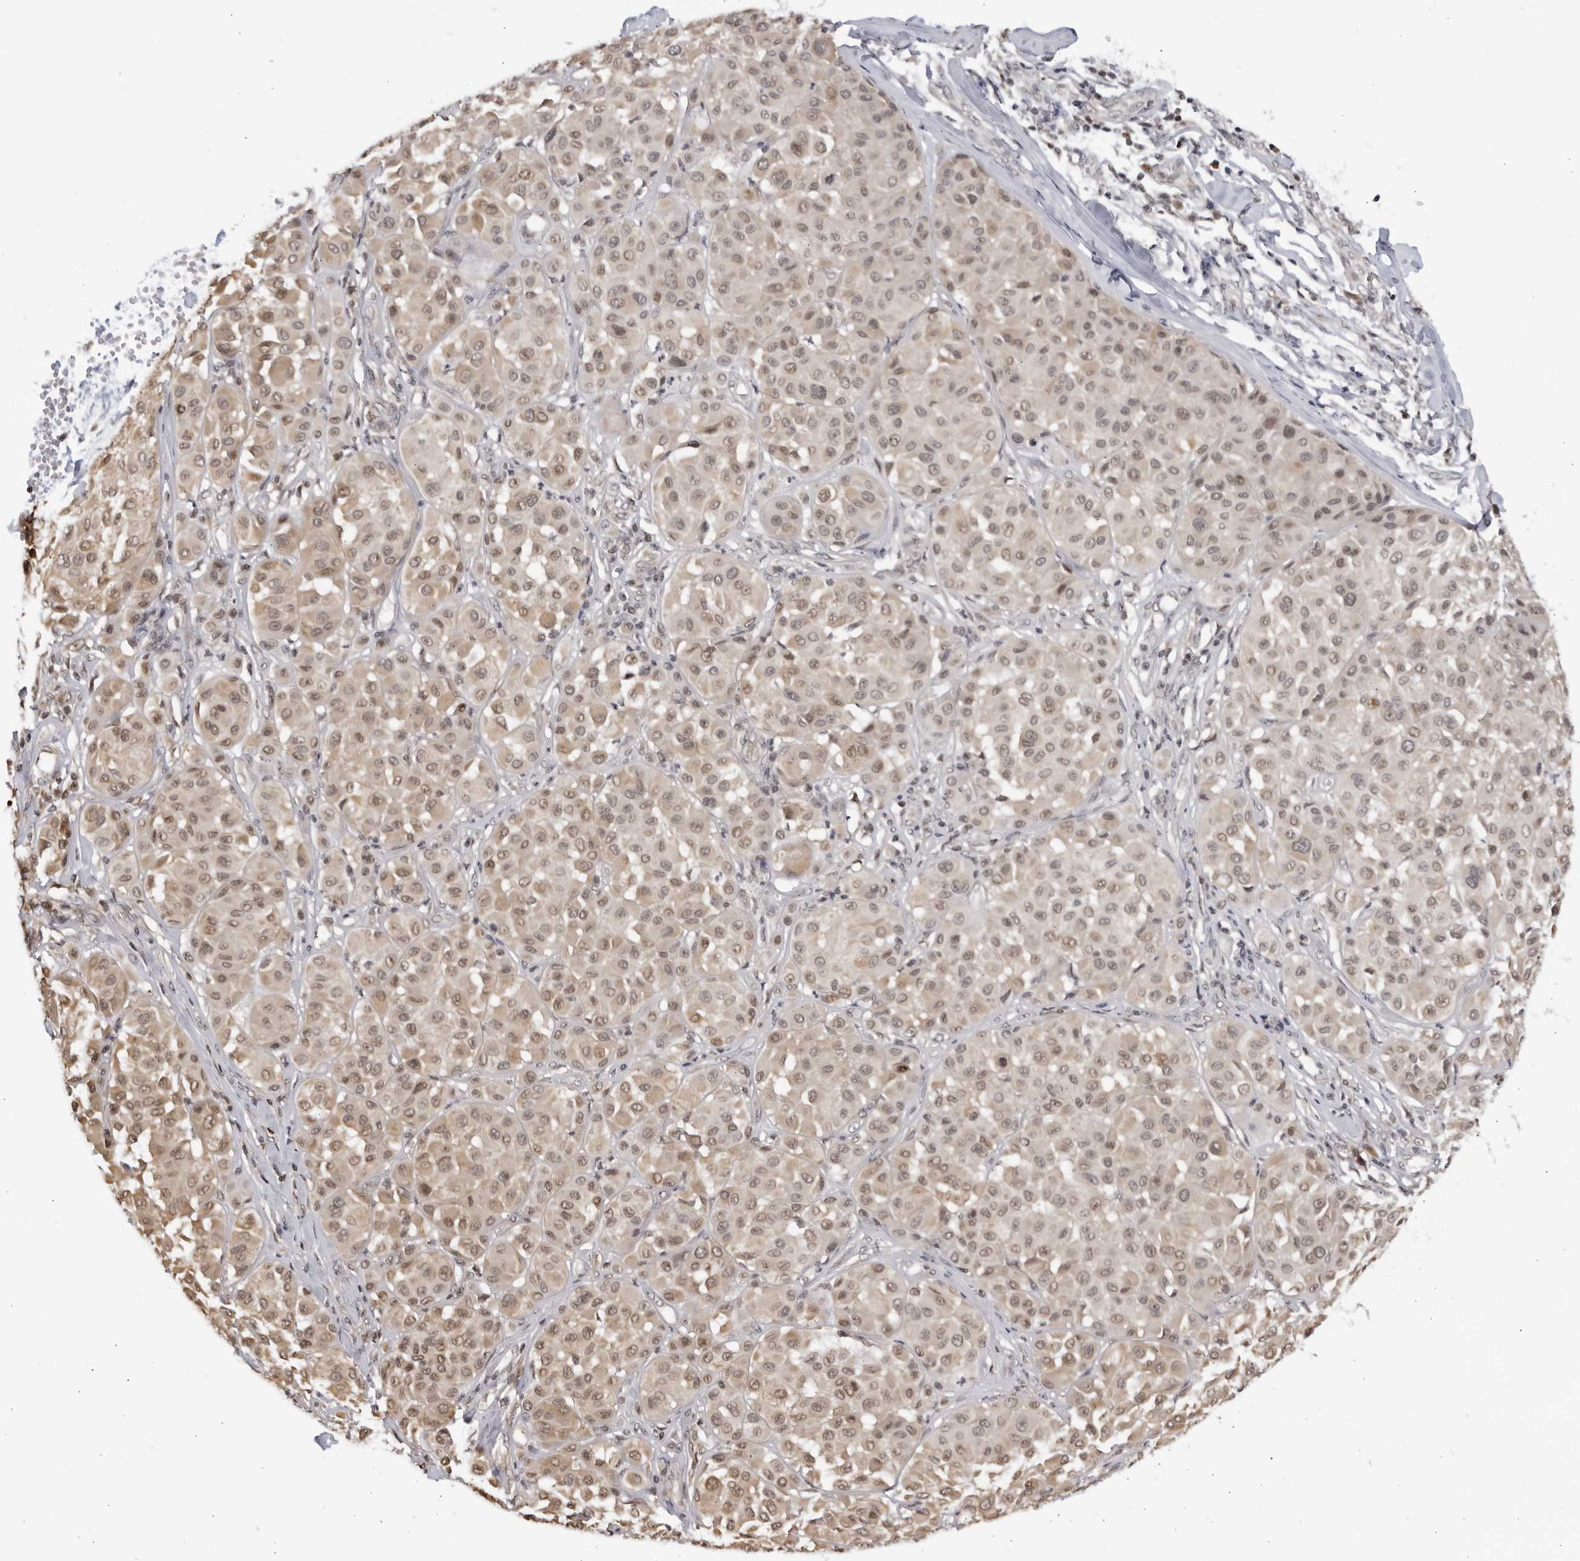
{"staining": {"intensity": "weak", "quantity": ">75%", "location": "nuclear"}, "tissue": "melanoma", "cell_type": "Tumor cells", "image_type": "cancer", "snomed": [{"axis": "morphology", "description": "Malignant melanoma, Metastatic site"}, {"axis": "topography", "description": "Soft tissue"}], "caption": "Weak nuclear expression for a protein is present in about >75% of tumor cells of melanoma using immunohistochemistry.", "gene": "RASGEF1C", "patient": {"sex": "male", "age": 41}}